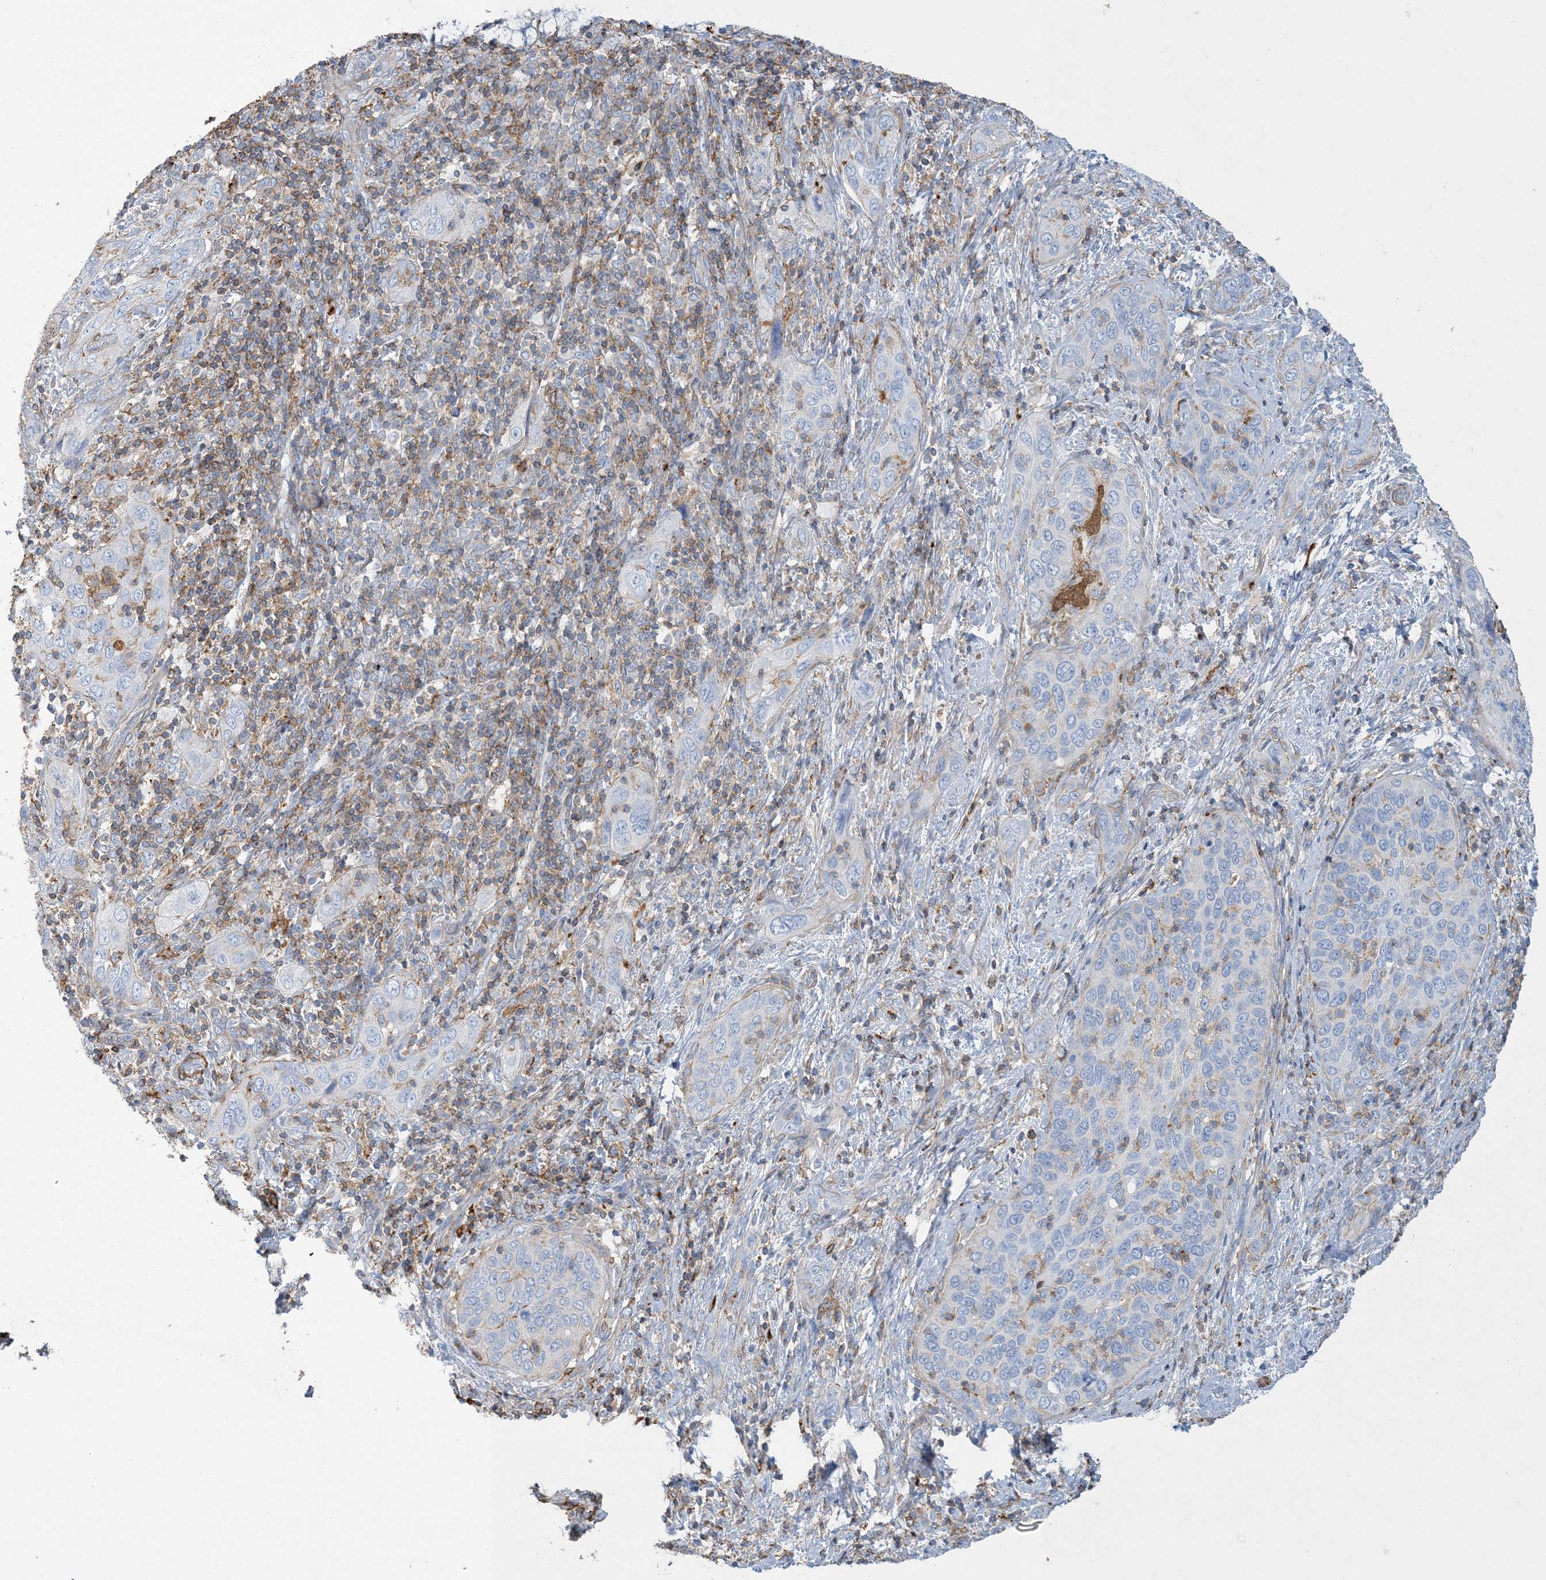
{"staining": {"intensity": "negative", "quantity": "none", "location": "none"}, "tissue": "cervical cancer", "cell_type": "Tumor cells", "image_type": "cancer", "snomed": [{"axis": "morphology", "description": "Squamous cell carcinoma, NOS"}, {"axis": "topography", "description": "Cervix"}], "caption": "Tumor cells are negative for protein expression in human cervical squamous cell carcinoma.", "gene": "GTF3C2", "patient": {"sex": "female", "age": 60}}